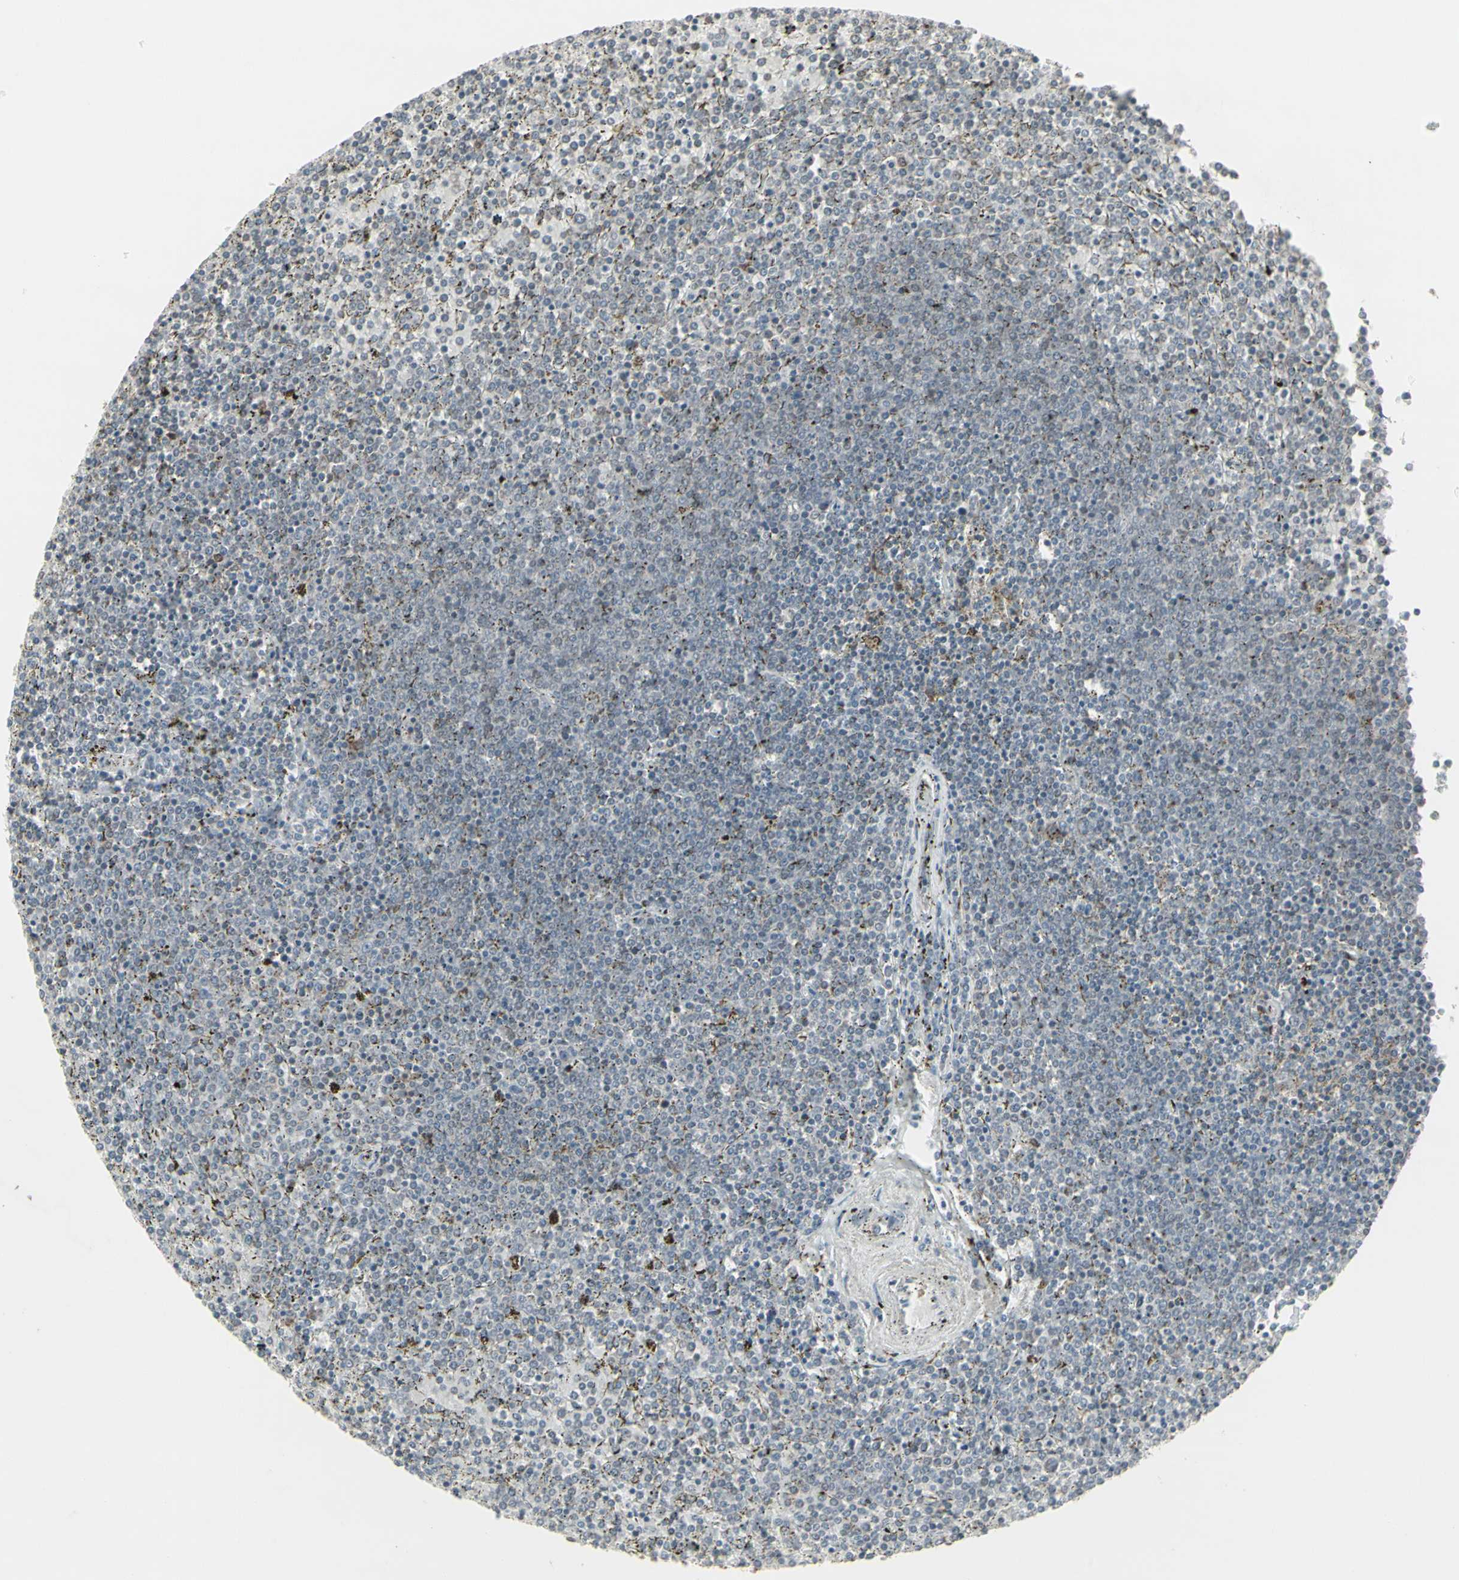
{"staining": {"intensity": "negative", "quantity": "none", "location": "none"}, "tissue": "lymphoma", "cell_type": "Tumor cells", "image_type": "cancer", "snomed": [{"axis": "morphology", "description": "Malignant lymphoma, non-Hodgkin's type, Low grade"}, {"axis": "topography", "description": "Spleen"}], "caption": "Malignant lymphoma, non-Hodgkin's type (low-grade) stained for a protein using immunohistochemistry (IHC) demonstrates no expression tumor cells.", "gene": "SAMSN1", "patient": {"sex": "female", "age": 77}}